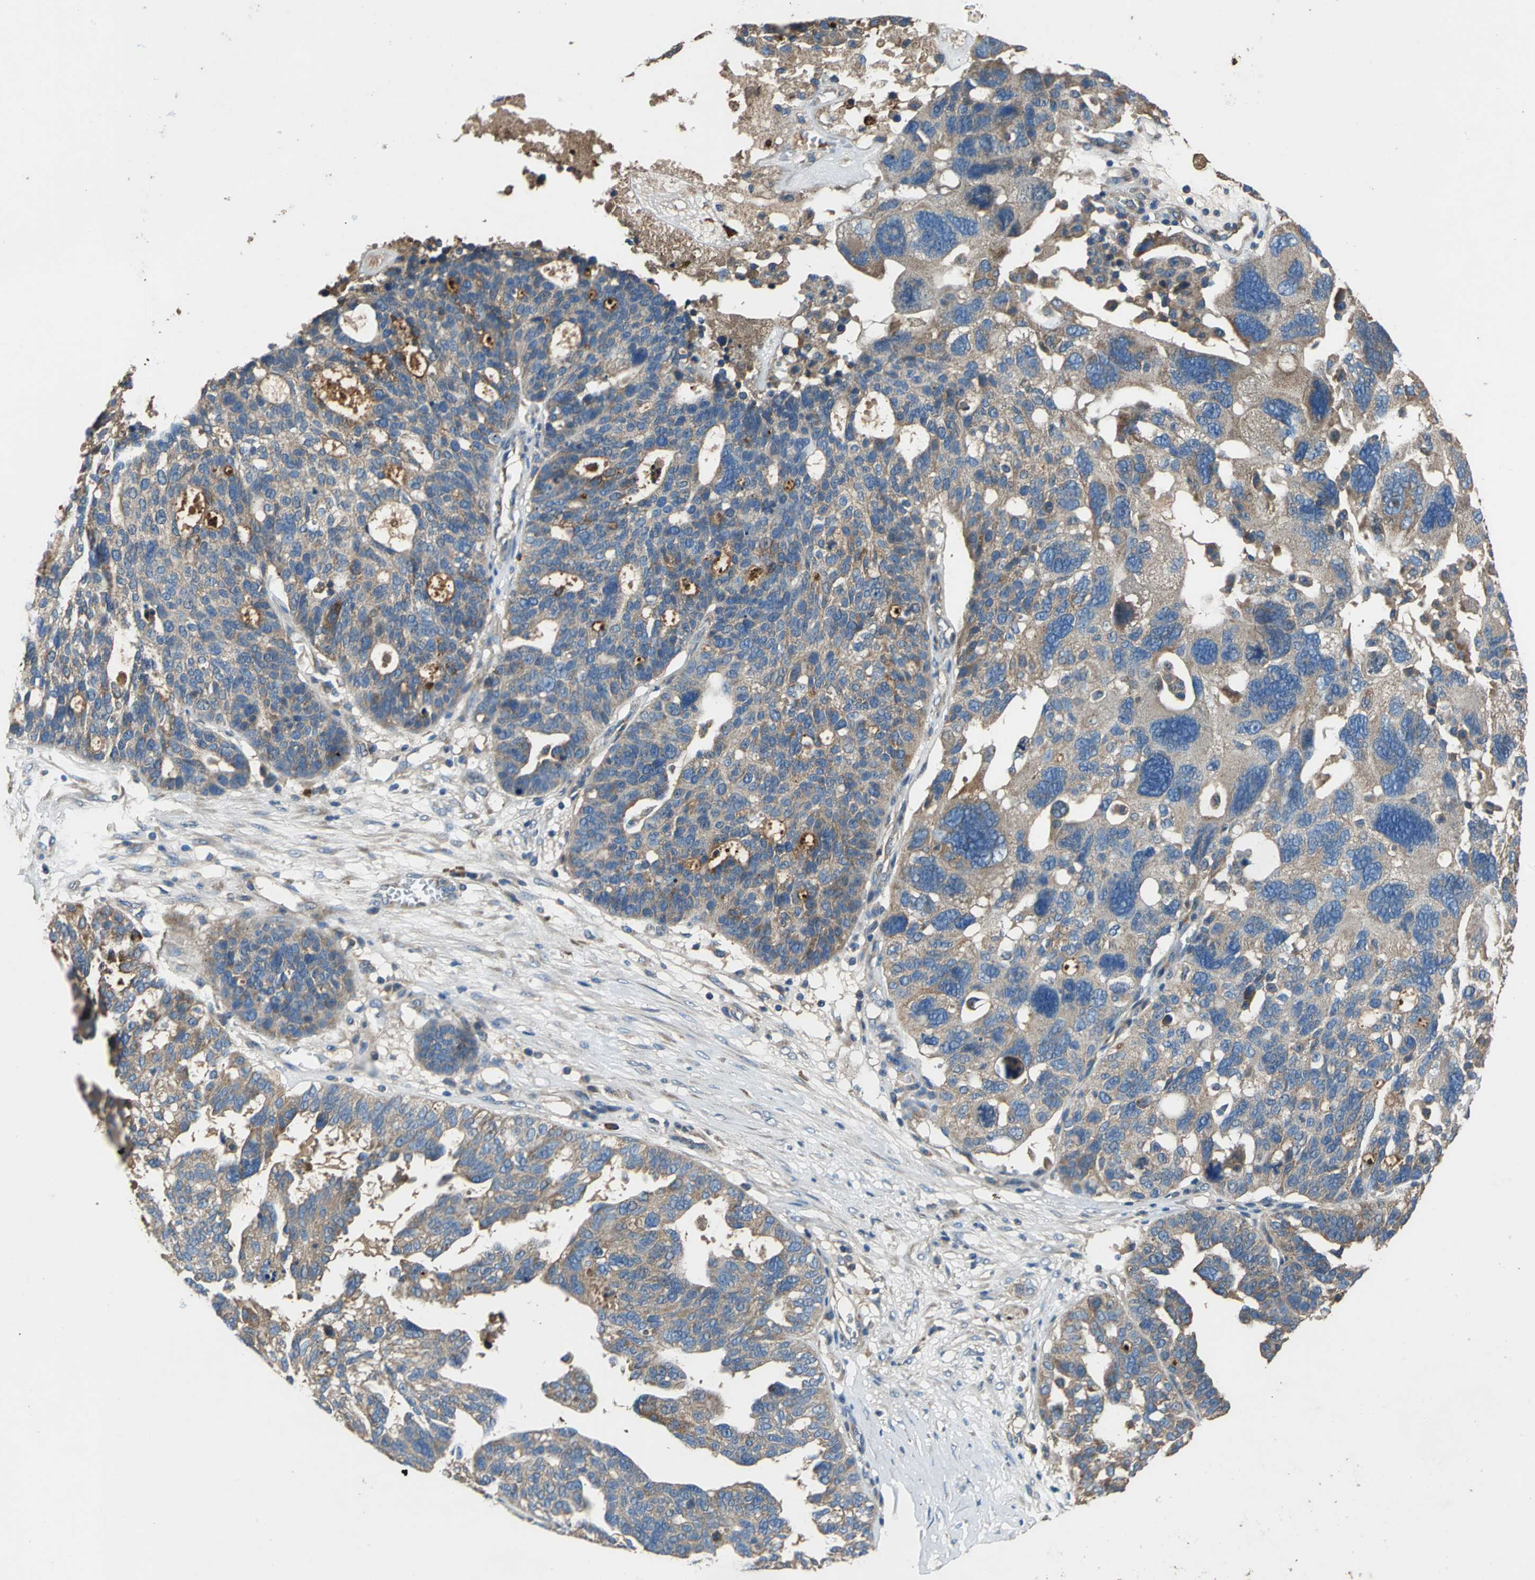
{"staining": {"intensity": "moderate", "quantity": ">75%", "location": "cytoplasmic/membranous"}, "tissue": "ovarian cancer", "cell_type": "Tumor cells", "image_type": "cancer", "snomed": [{"axis": "morphology", "description": "Cystadenocarcinoma, serous, NOS"}, {"axis": "topography", "description": "Ovary"}], "caption": "Approximately >75% of tumor cells in human ovarian cancer show moderate cytoplasmic/membranous protein expression as visualized by brown immunohistochemical staining.", "gene": "HEPH", "patient": {"sex": "female", "age": 59}}